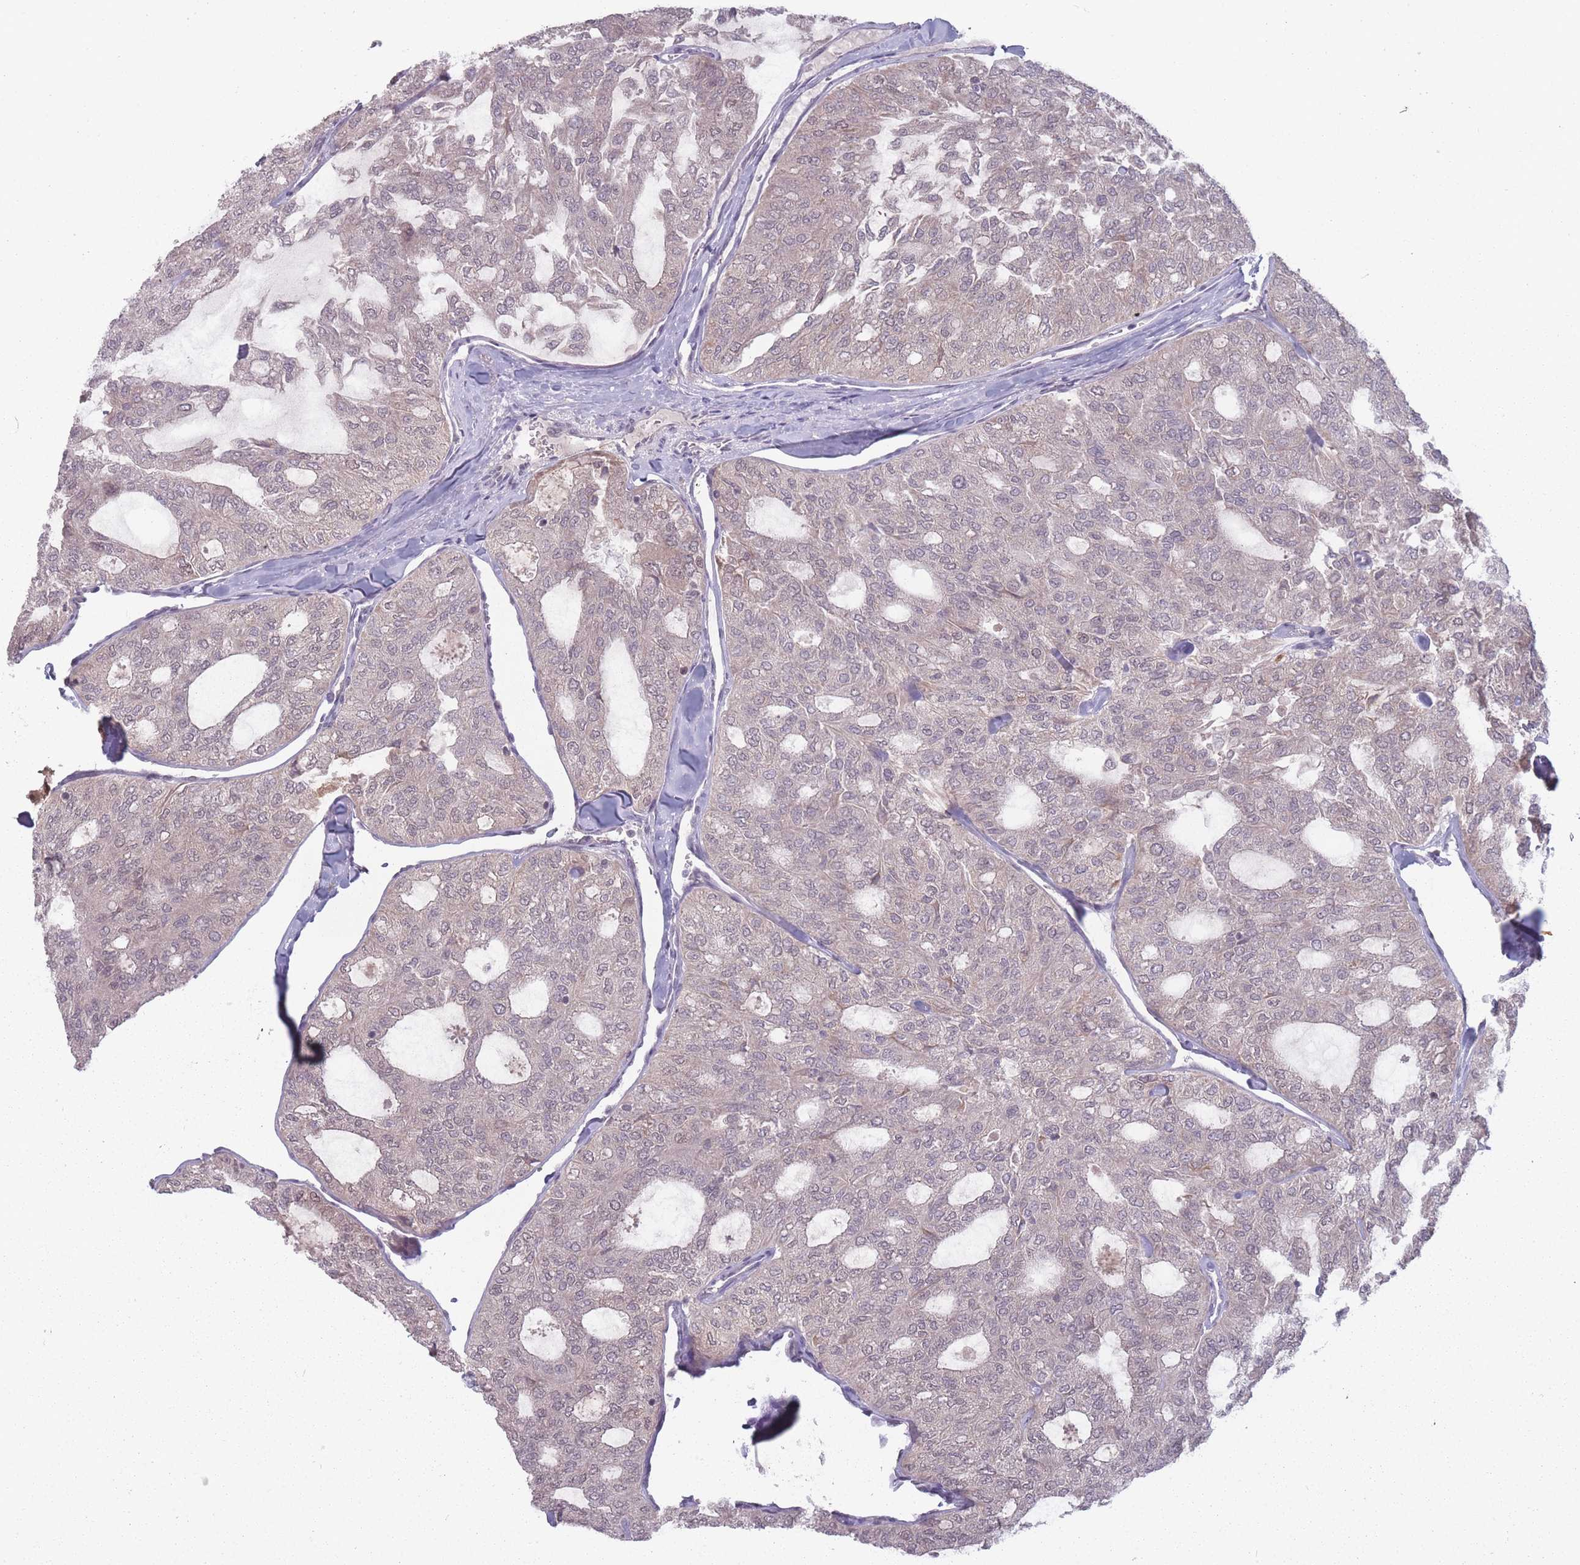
{"staining": {"intensity": "moderate", "quantity": "<25%", "location": "nuclear"}, "tissue": "thyroid cancer", "cell_type": "Tumor cells", "image_type": "cancer", "snomed": [{"axis": "morphology", "description": "Follicular adenoma carcinoma, NOS"}, {"axis": "topography", "description": "Thyroid gland"}], "caption": "A brown stain shows moderate nuclear expression of a protein in follicular adenoma carcinoma (thyroid) tumor cells. (Brightfield microscopy of DAB IHC at high magnification).", "gene": "TMED3", "patient": {"sex": "male", "age": 75}}